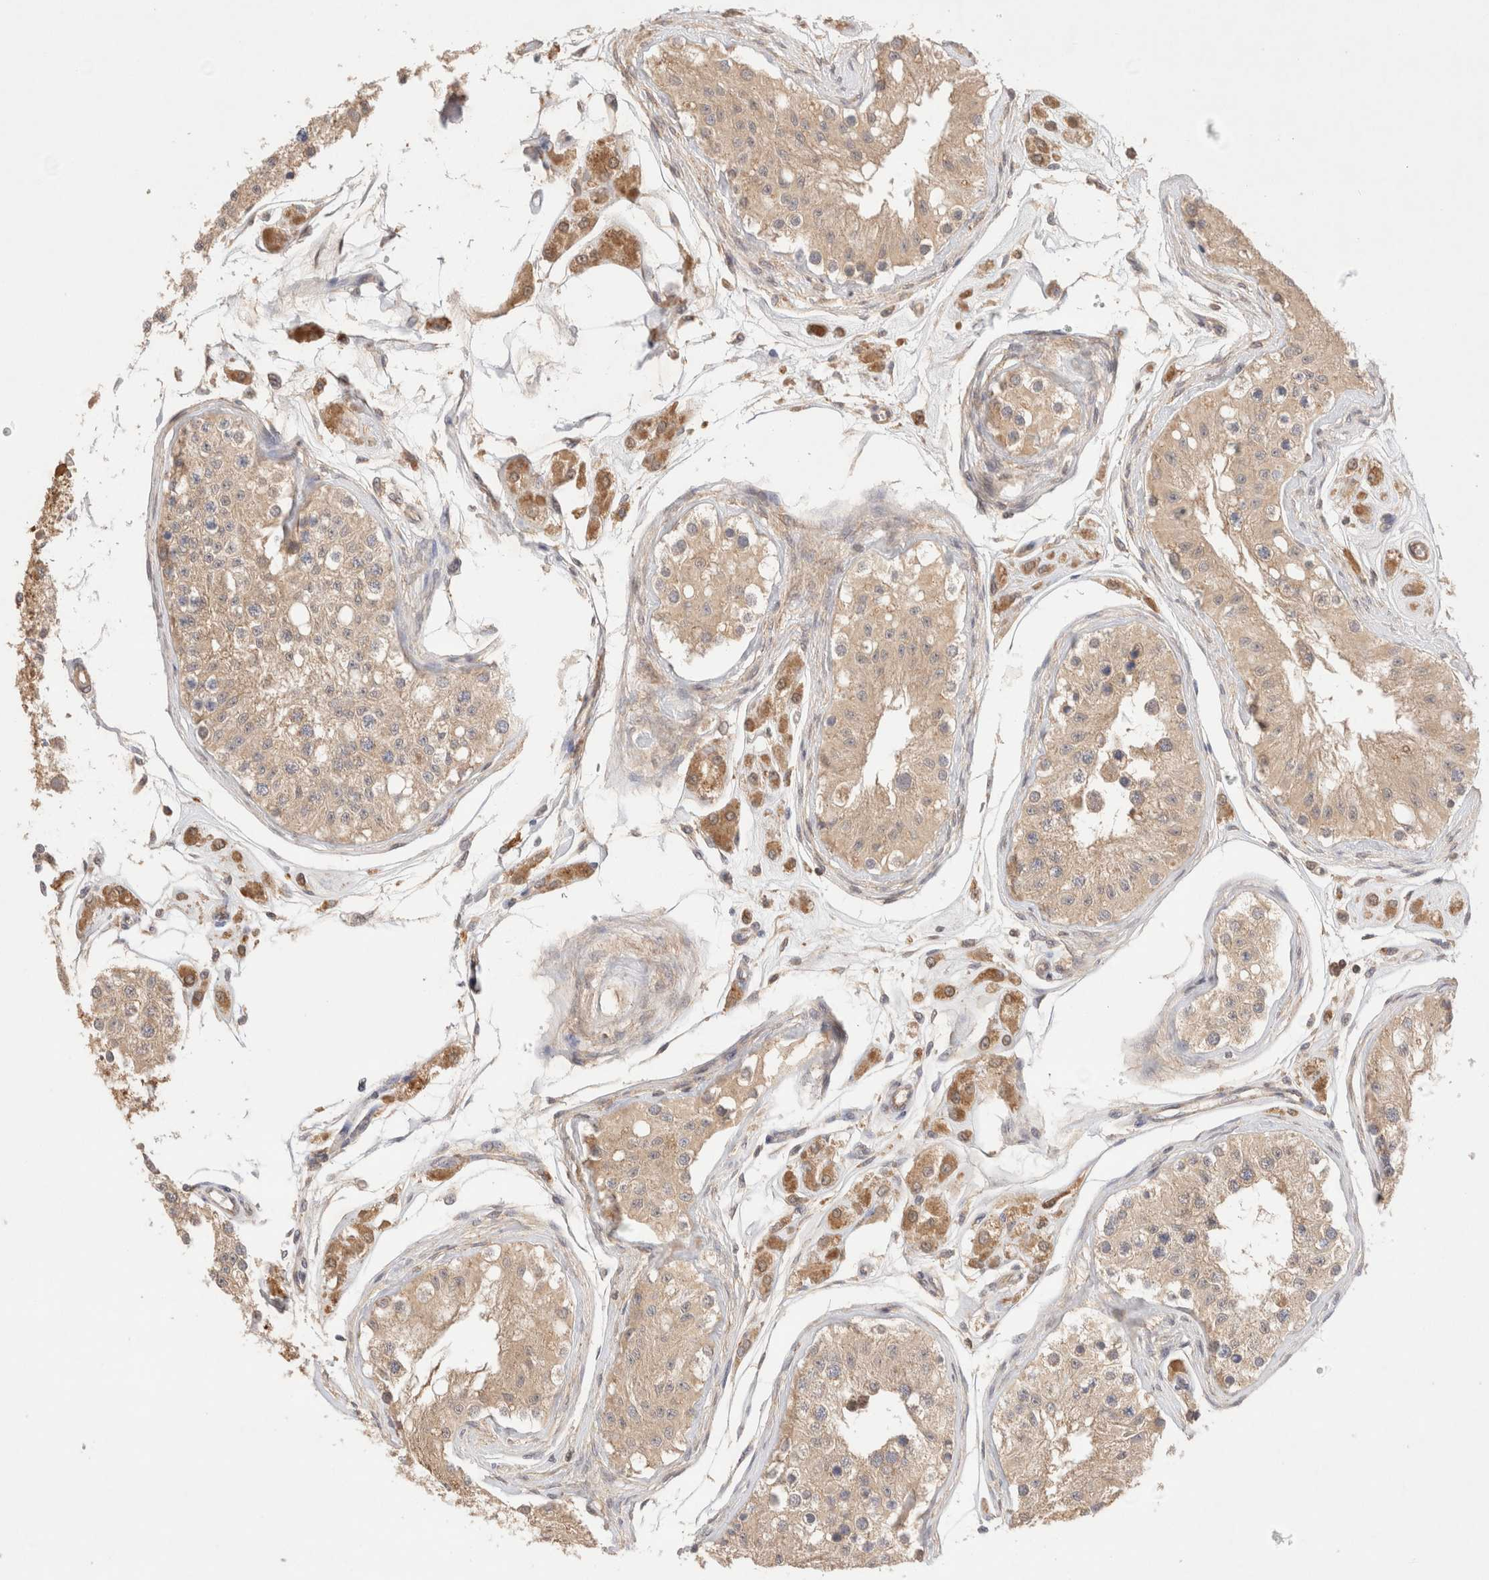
{"staining": {"intensity": "moderate", "quantity": ">75%", "location": "cytoplasmic/membranous,nuclear"}, "tissue": "testis", "cell_type": "Cells in seminiferous ducts", "image_type": "normal", "snomed": [{"axis": "morphology", "description": "Normal tissue, NOS"}, {"axis": "morphology", "description": "Adenocarcinoma, metastatic, NOS"}, {"axis": "topography", "description": "Testis"}], "caption": "Immunohistochemical staining of unremarkable human testis shows medium levels of moderate cytoplasmic/membranous,nuclear positivity in about >75% of cells in seminiferous ducts.", "gene": "CARNMT1", "patient": {"sex": "male", "age": 26}}